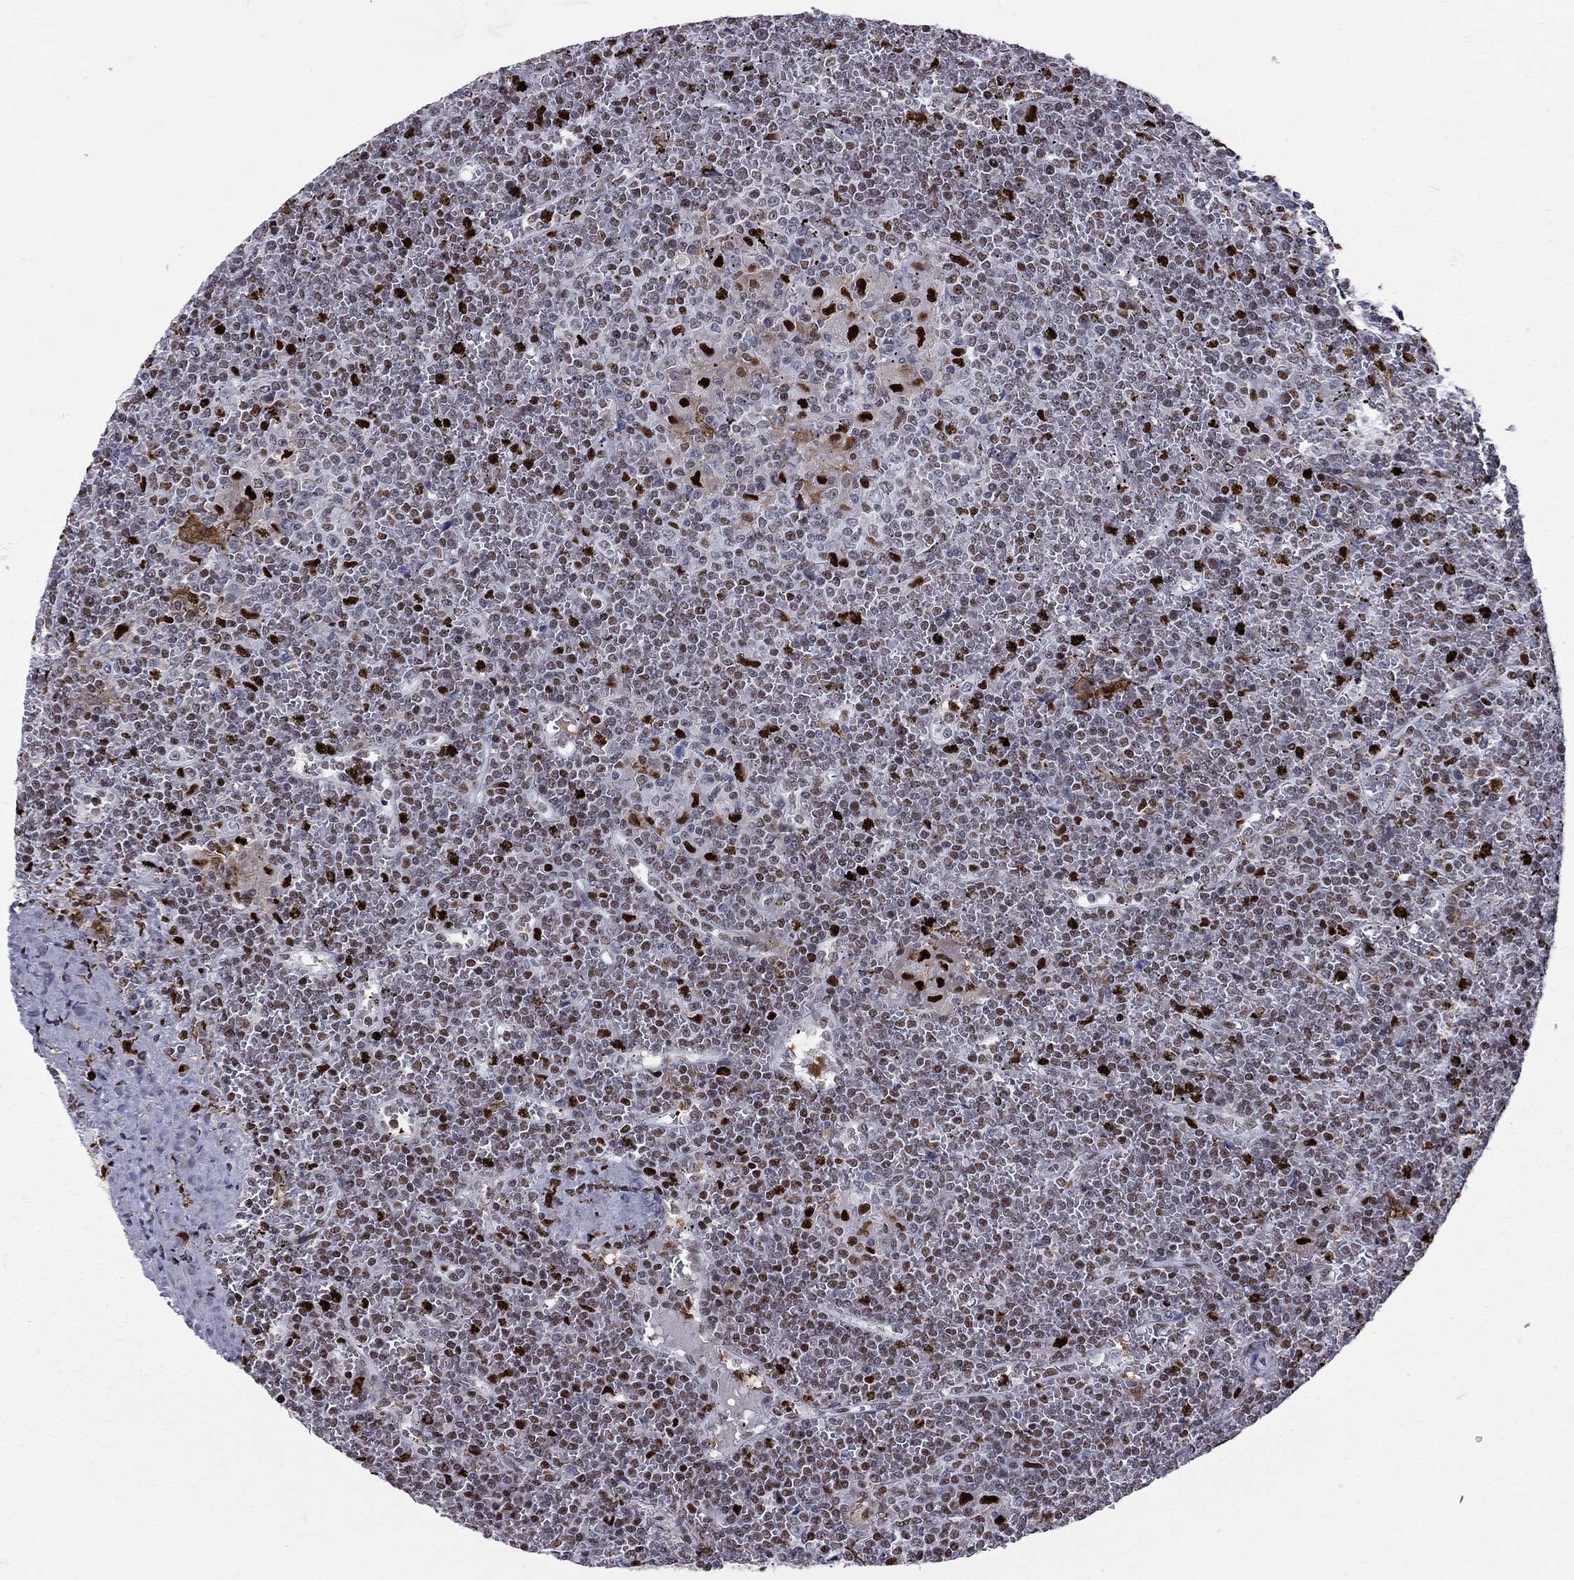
{"staining": {"intensity": "strong", "quantity": "<25%", "location": "nuclear"}, "tissue": "lymphoma", "cell_type": "Tumor cells", "image_type": "cancer", "snomed": [{"axis": "morphology", "description": "Malignant lymphoma, non-Hodgkin's type, Low grade"}, {"axis": "topography", "description": "Spleen"}], "caption": "Malignant lymphoma, non-Hodgkin's type (low-grade) stained with a protein marker displays strong staining in tumor cells.", "gene": "PCGF3", "patient": {"sex": "female", "age": 19}}